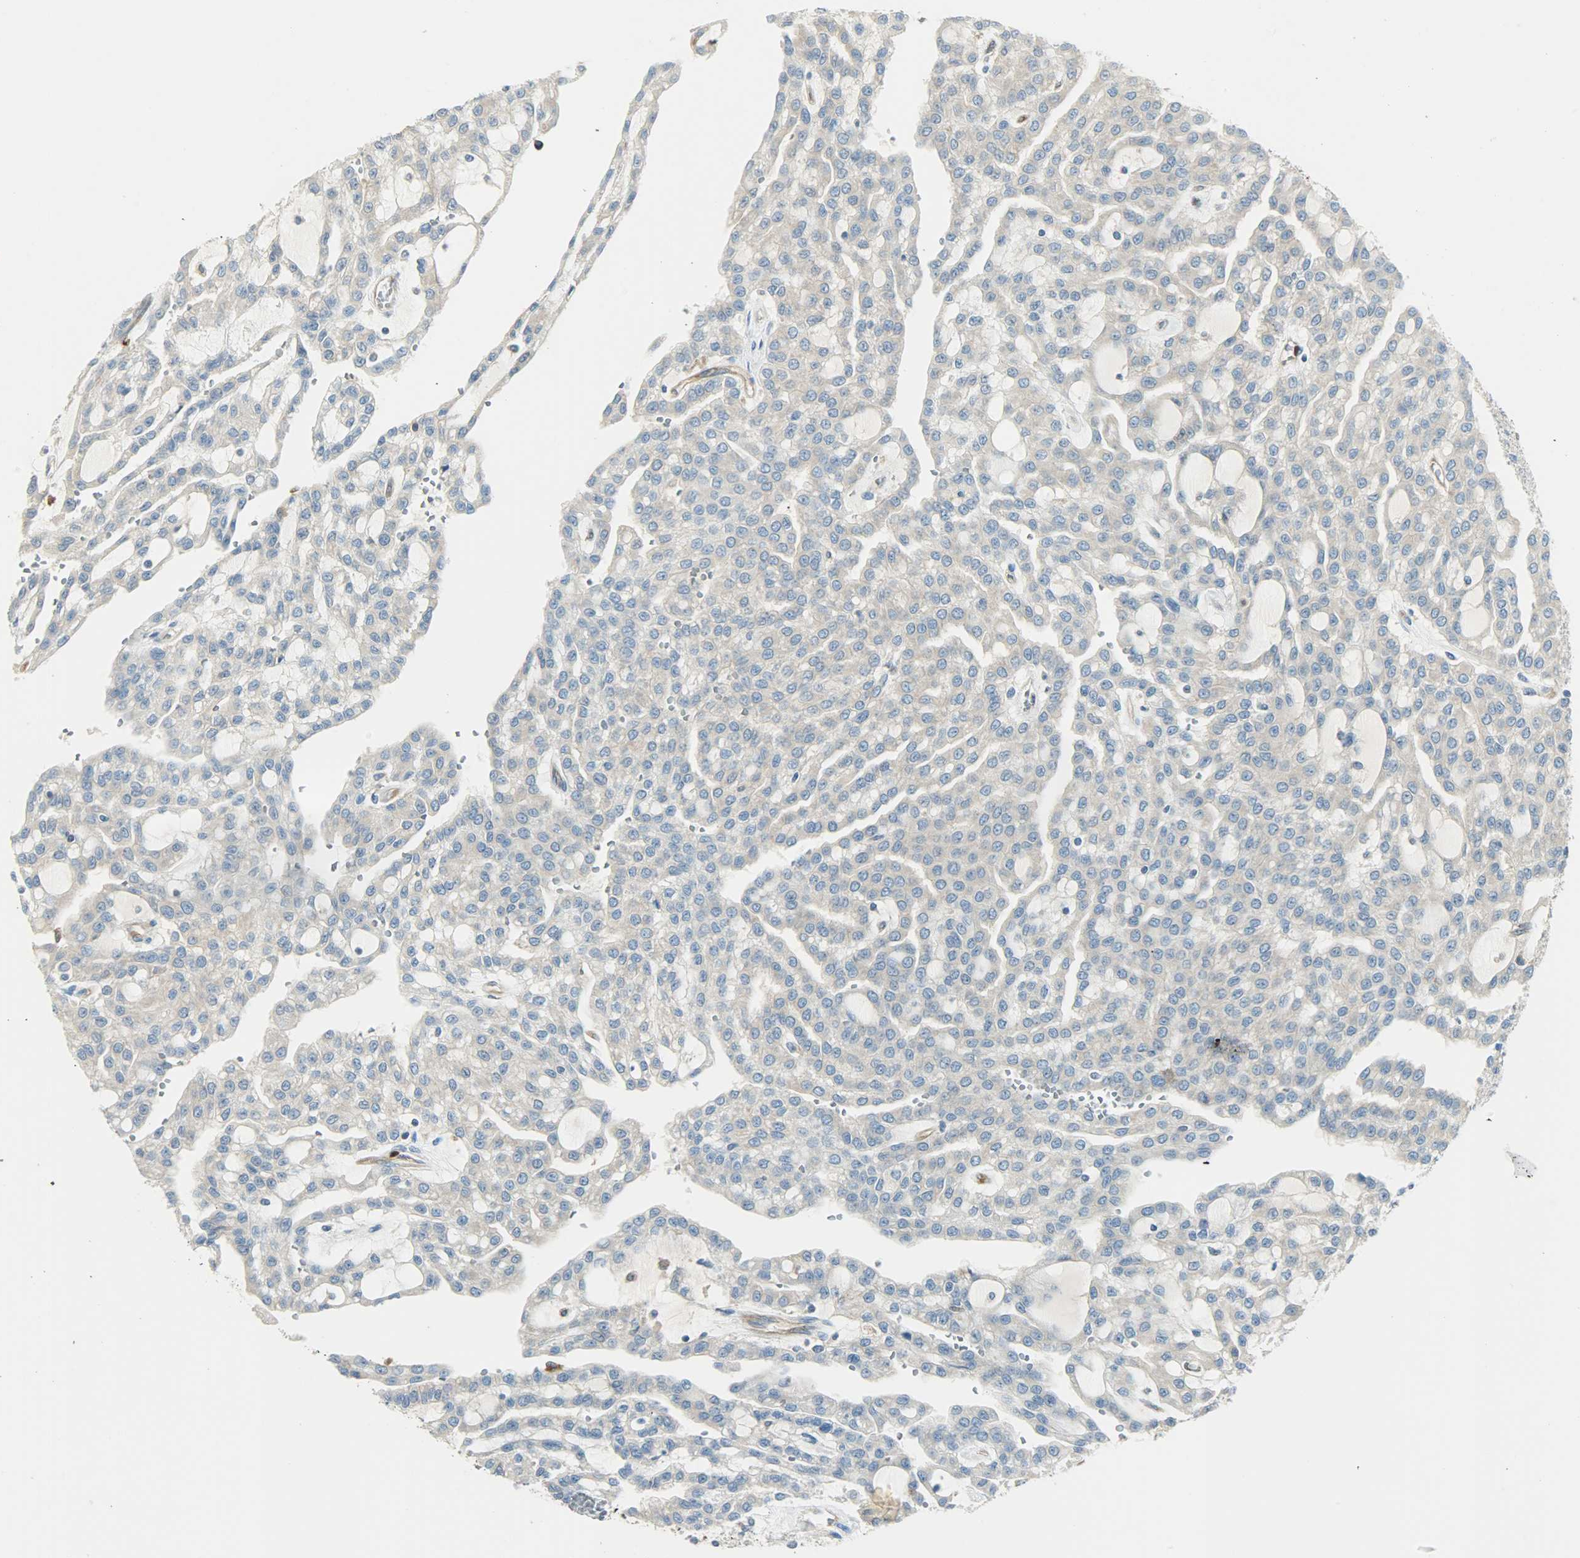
{"staining": {"intensity": "weak", "quantity": "25%-75%", "location": "cytoplasmic/membranous"}, "tissue": "renal cancer", "cell_type": "Tumor cells", "image_type": "cancer", "snomed": [{"axis": "morphology", "description": "Adenocarcinoma, NOS"}, {"axis": "topography", "description": "Kidney"}], "caption": "Immunohistochemical staining of renal adenocarcinoma displays low levels of weak cytoplasmic/membranous protein staining in about 25%-75% of tumor cells.", "gene": "WARS1", "patient": {"sex": "male", "age": 63}}